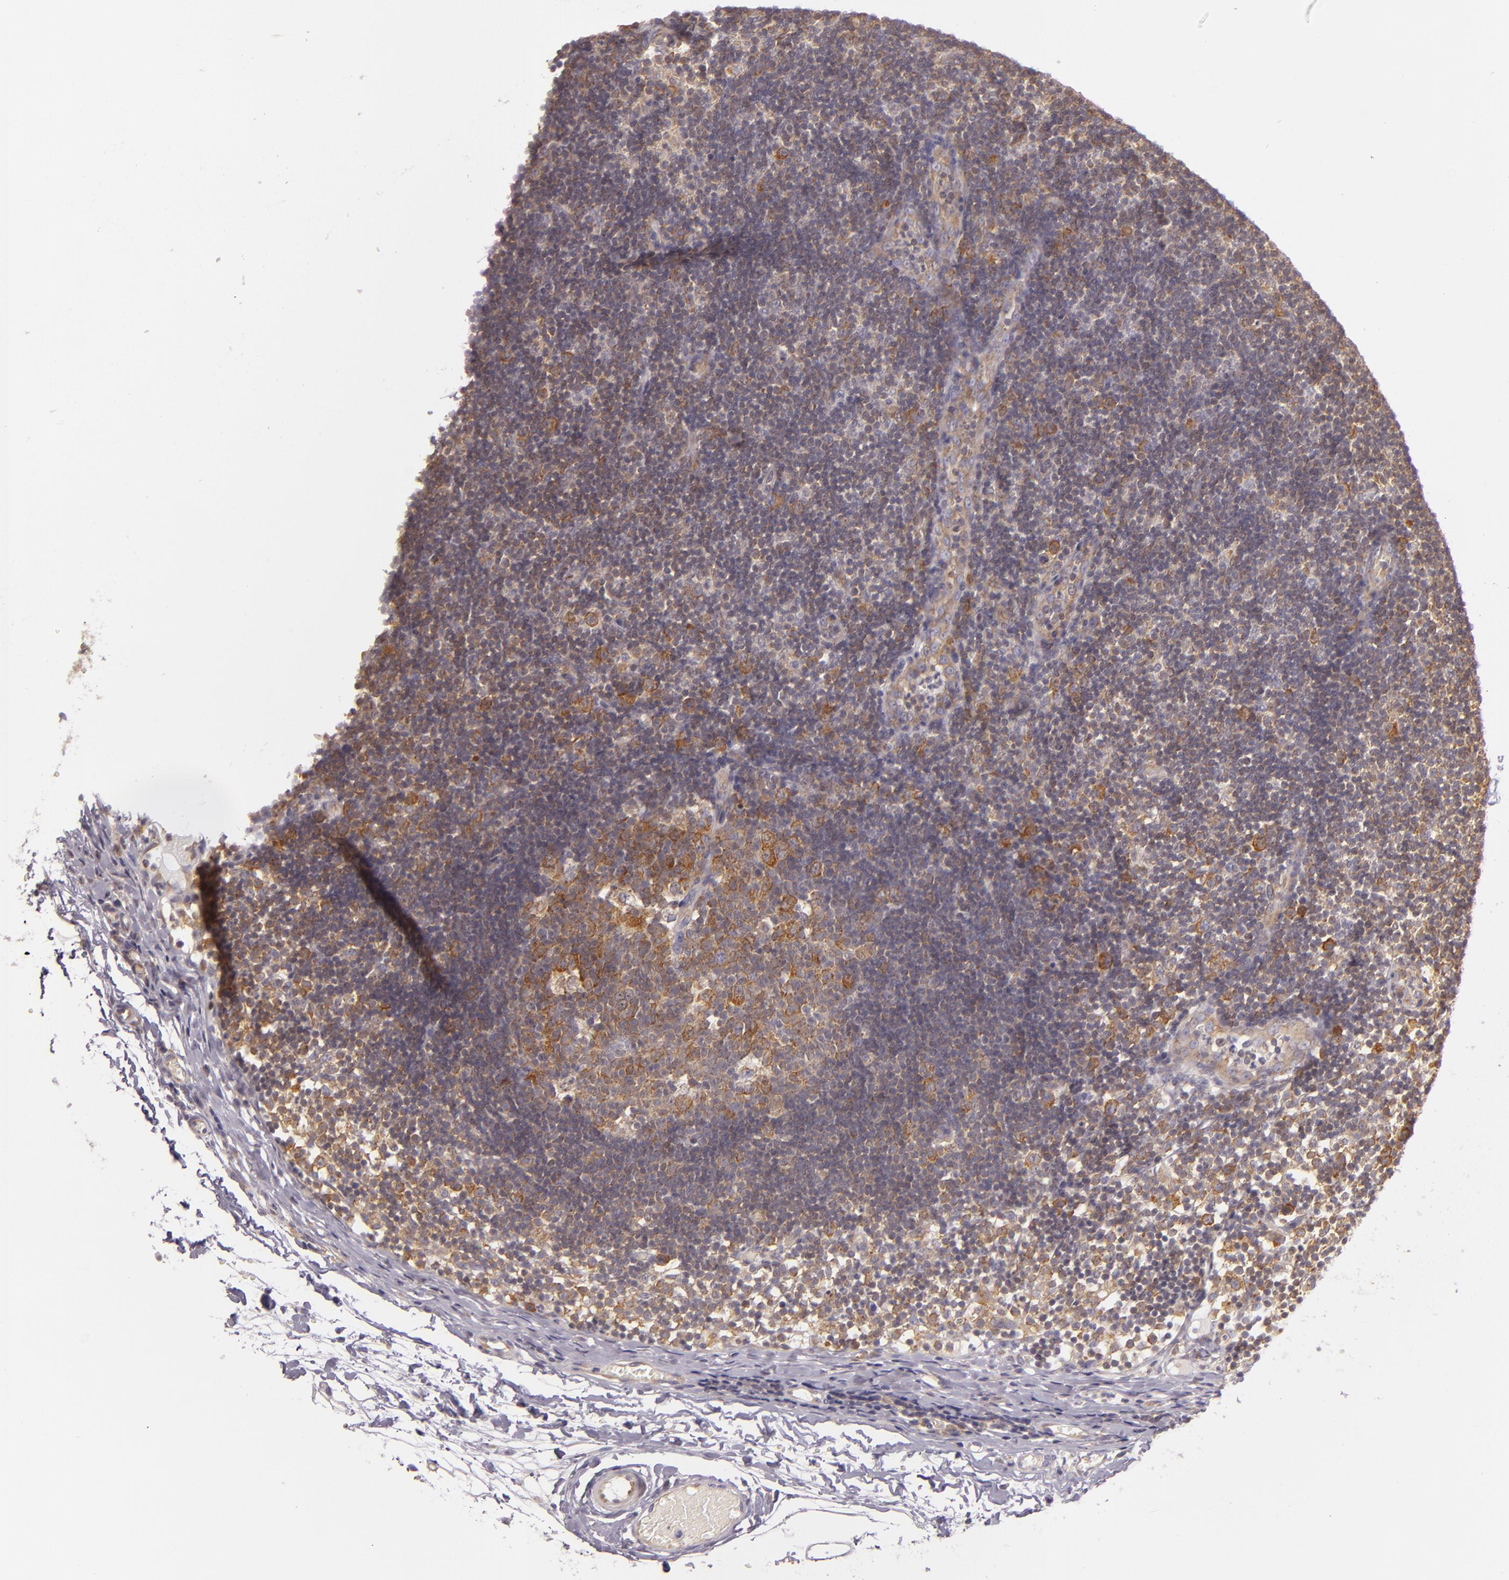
{"staining": {"intensity": "moderate", "quantity": ">75%", "location": "cytoplasmic/membranous"}, "tissue": "lymph node", "cell_type": "Germinal center cells", "image_type": "normal", "snomed": [{"axis": "morphology", "description": "Normal tissue, NOS"}, {"axis": "morphology", "description": "Inflammation, NOS"}, {"axis": "topography", "description": "Lymph node"}, {"axis": "topography", "description": "Salivary gland"}], "caption": "Lymph node stained for a protein reveals moderate cytoplasmic/membranous positivity in germinal center cells.", "gene": "UPF3B", "patient": {"sex": "male", "age": 3}}